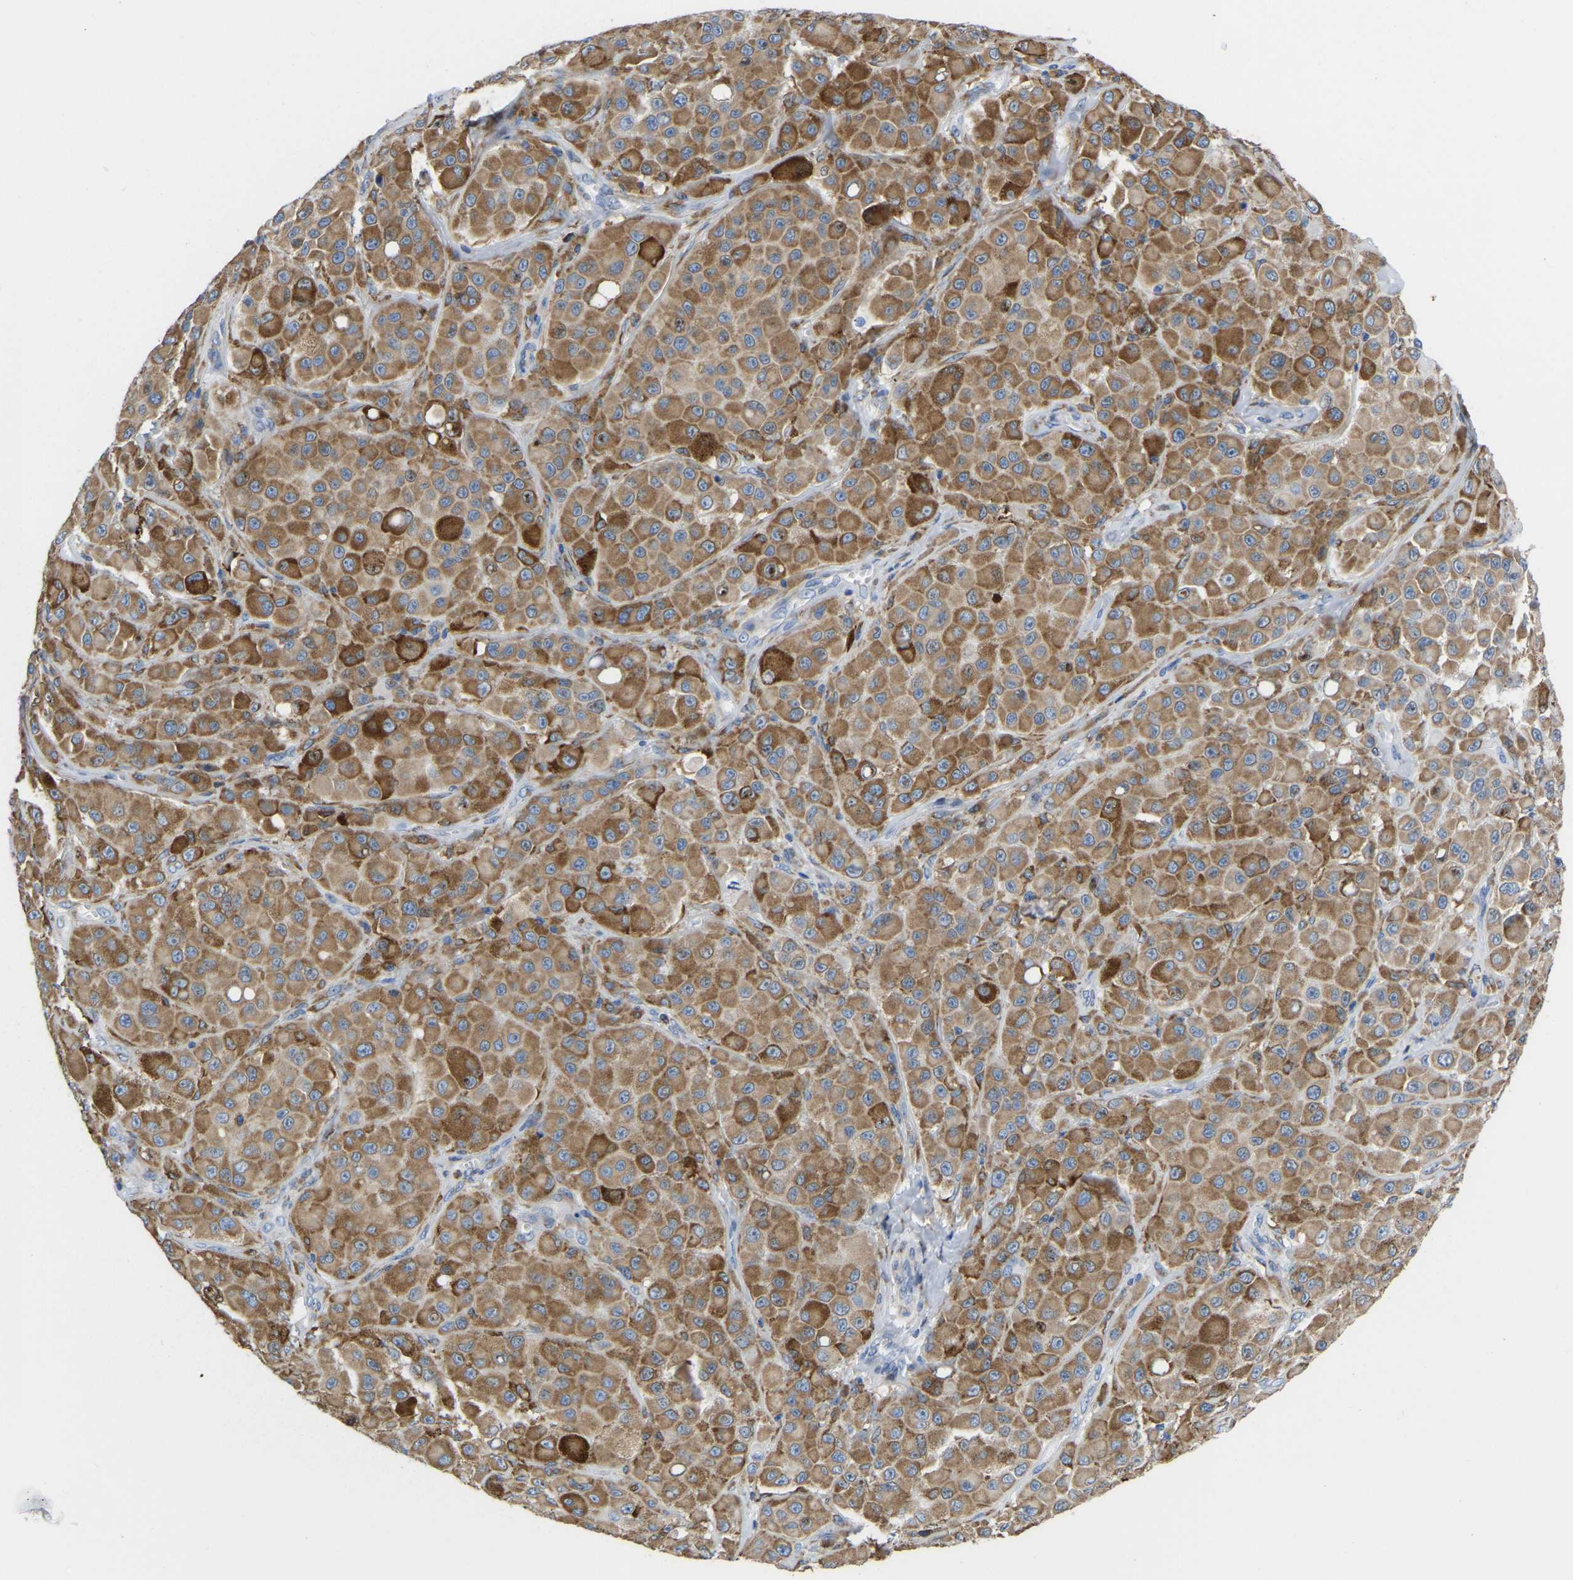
{"staining": {"intensity": "moderate", "quantity": ">75%", "location": "cytoplasmic/membranous"}, "tissue": "melanoma", "cell_type": "Tumor cells", "image_type": "cancer", "snomed": [{"axis": "morphology", "description": "Malignant melanoma, NOS"}, {"axis": "topography", "description": "Skin"}], "caption": "Brown immunohistochemical staining in melanoma exhibits moderate cytoplasmic/membranous staining in about >75% of tumor cells.", "gene": "P4HB", "patient": {"sex": "male", "age": 84}}